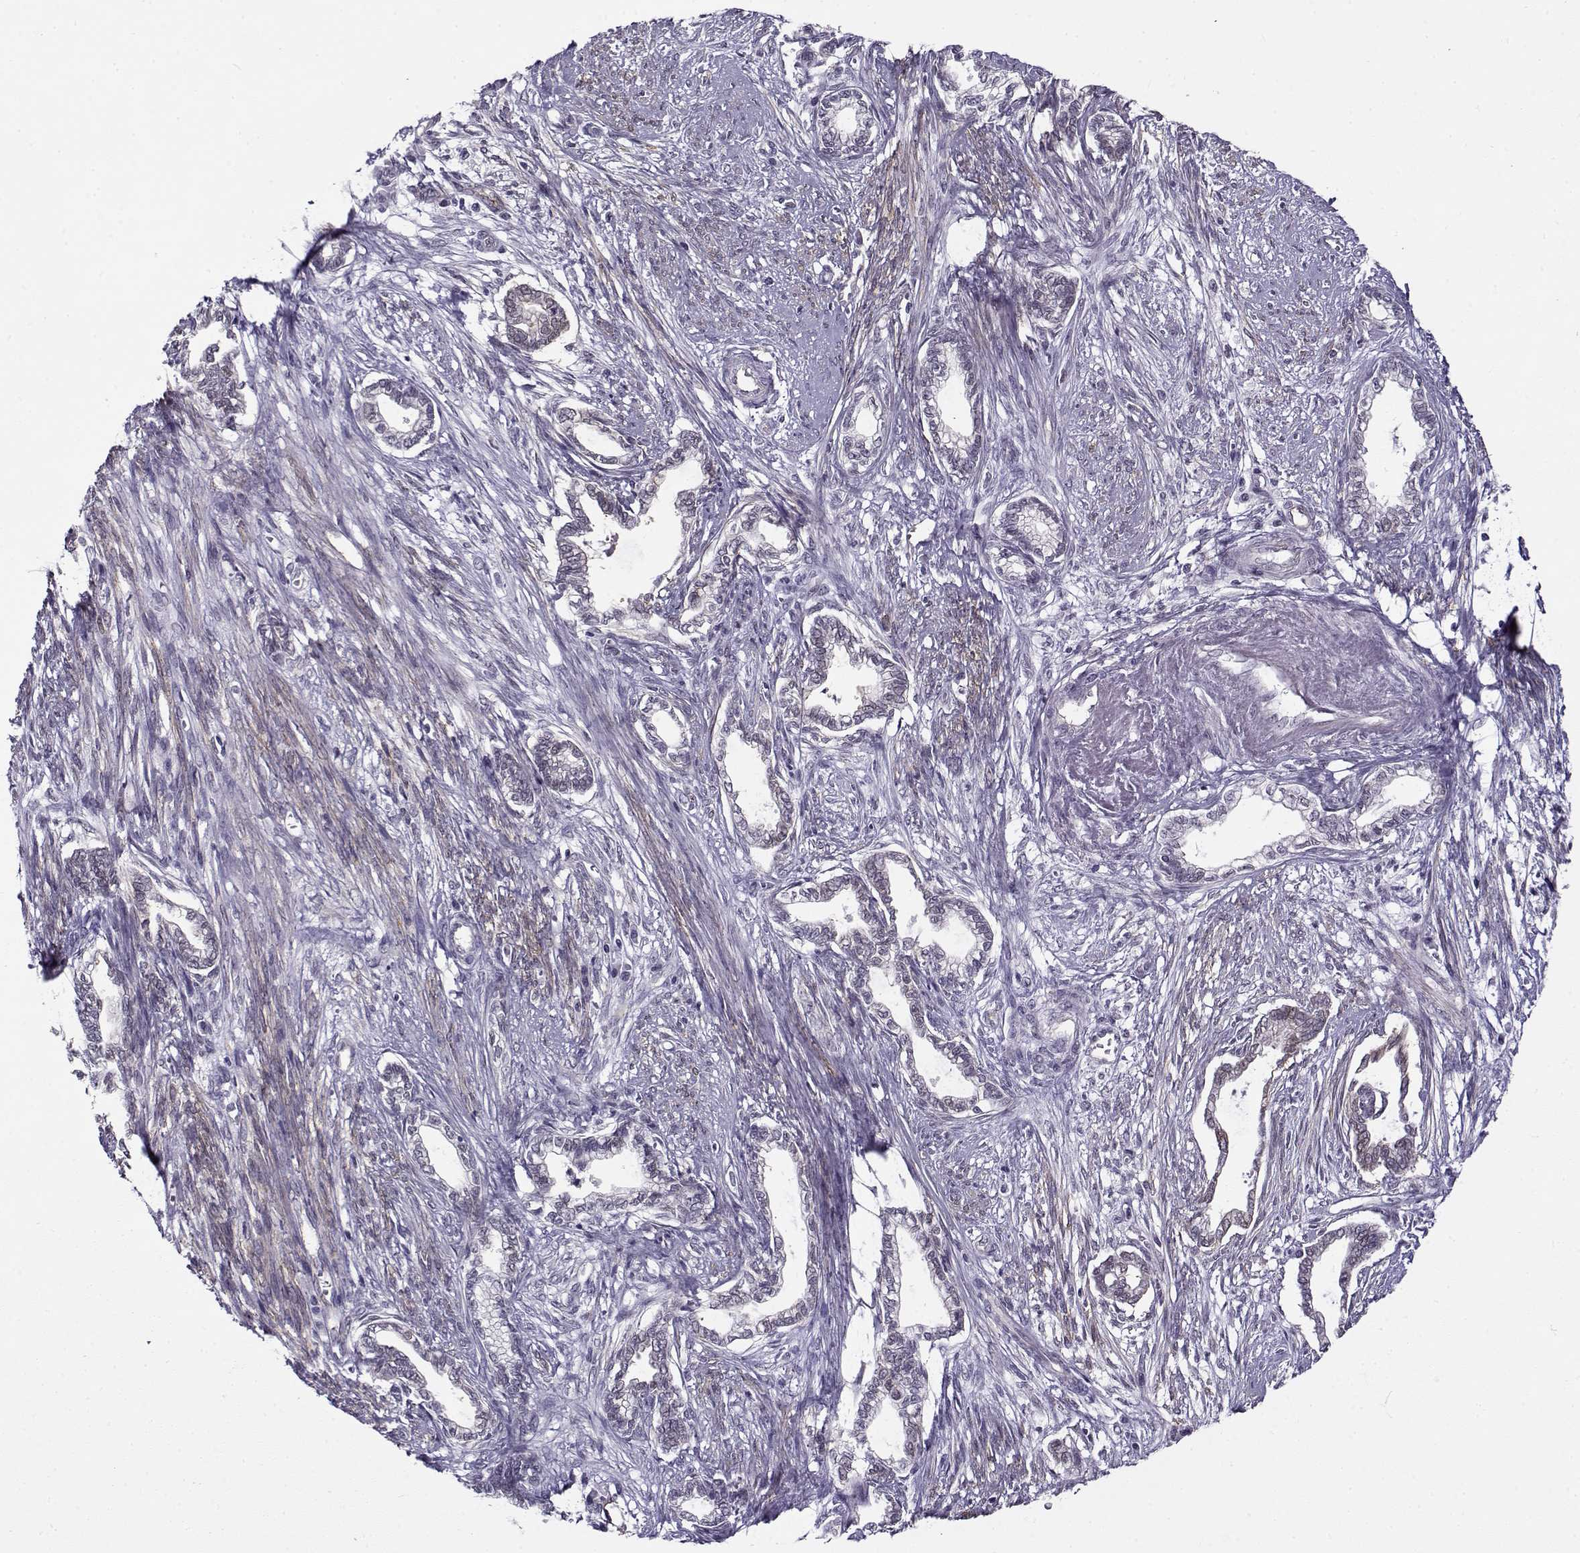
{"staining": {"intensity": "negative", "quantity": "none", "location": "none"}, "tissue": "cervical cancer", "cell_type": "Tumor cells", "image_type": "cancer", "snomed": [{"axis": "morphology", "description": "Adenocarcinoma, NOS"}, {"axis": "topography", "description": "Cervix"}], "caption": "Tumor cells are negative for protein expression in human cervical cancer. Nuclei are stained in blue.", "gene": "BACH1", "patient": {"sex": "female", "age": 62}}